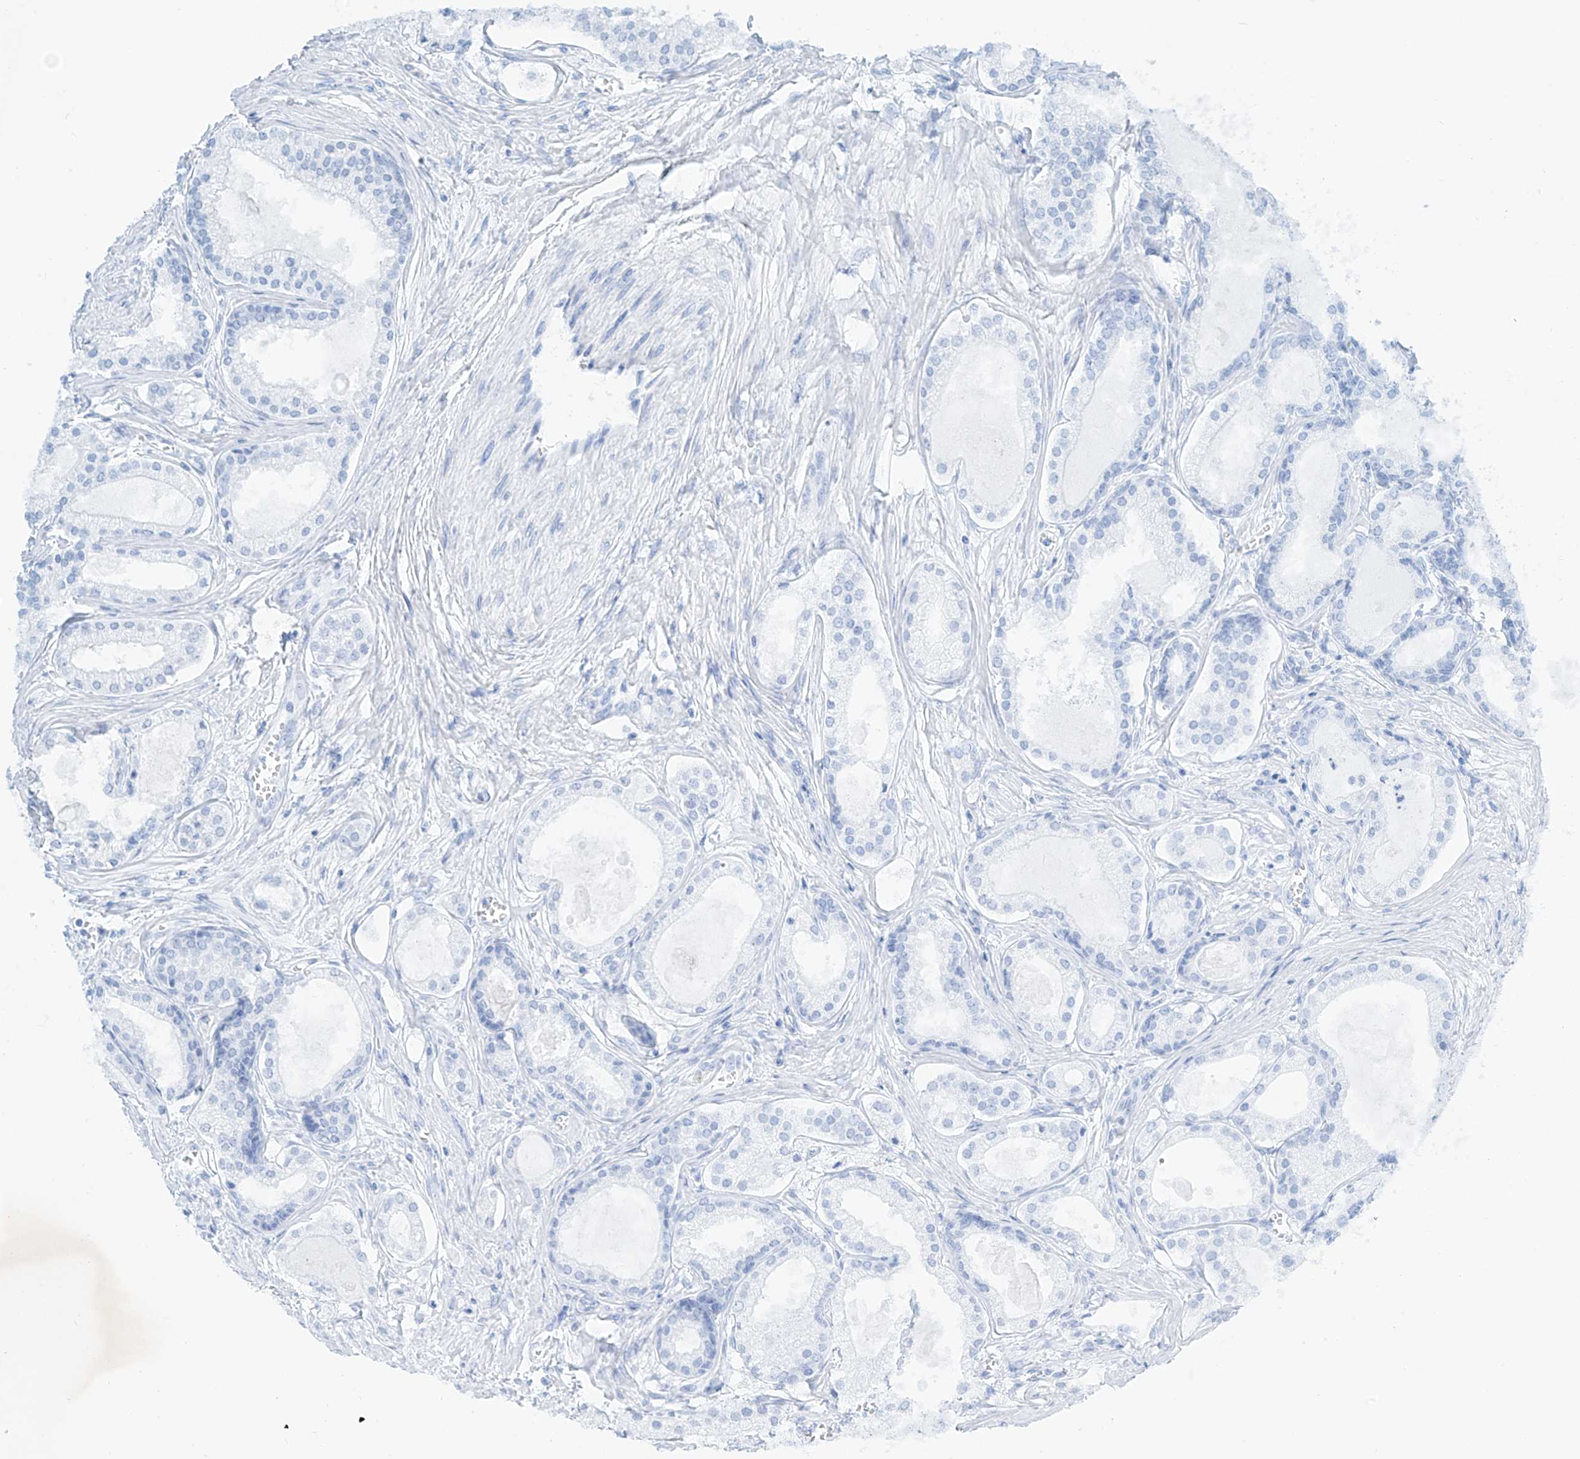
{"staining": {"intensity": "negative", "quantity": "none", "location": "none"}, "tissue": "prostate cancer", "cell_type": "Tumor cells", "image_type": "cancer", "snomed": [{"axis": "morphology", "description": "Adenocarcinoma, High grade"}, {"axis": "topography", "description": "Prostate"}], "caption": "The histopathology image shows no staining of tumor cells in prostate adenocarcinoma (high-grade). (DAB immunohistochemistry (IHC) with hematoxylin counter stain).", "gene": "CEP162", "patient": {"sex": "male", "age": 68}}